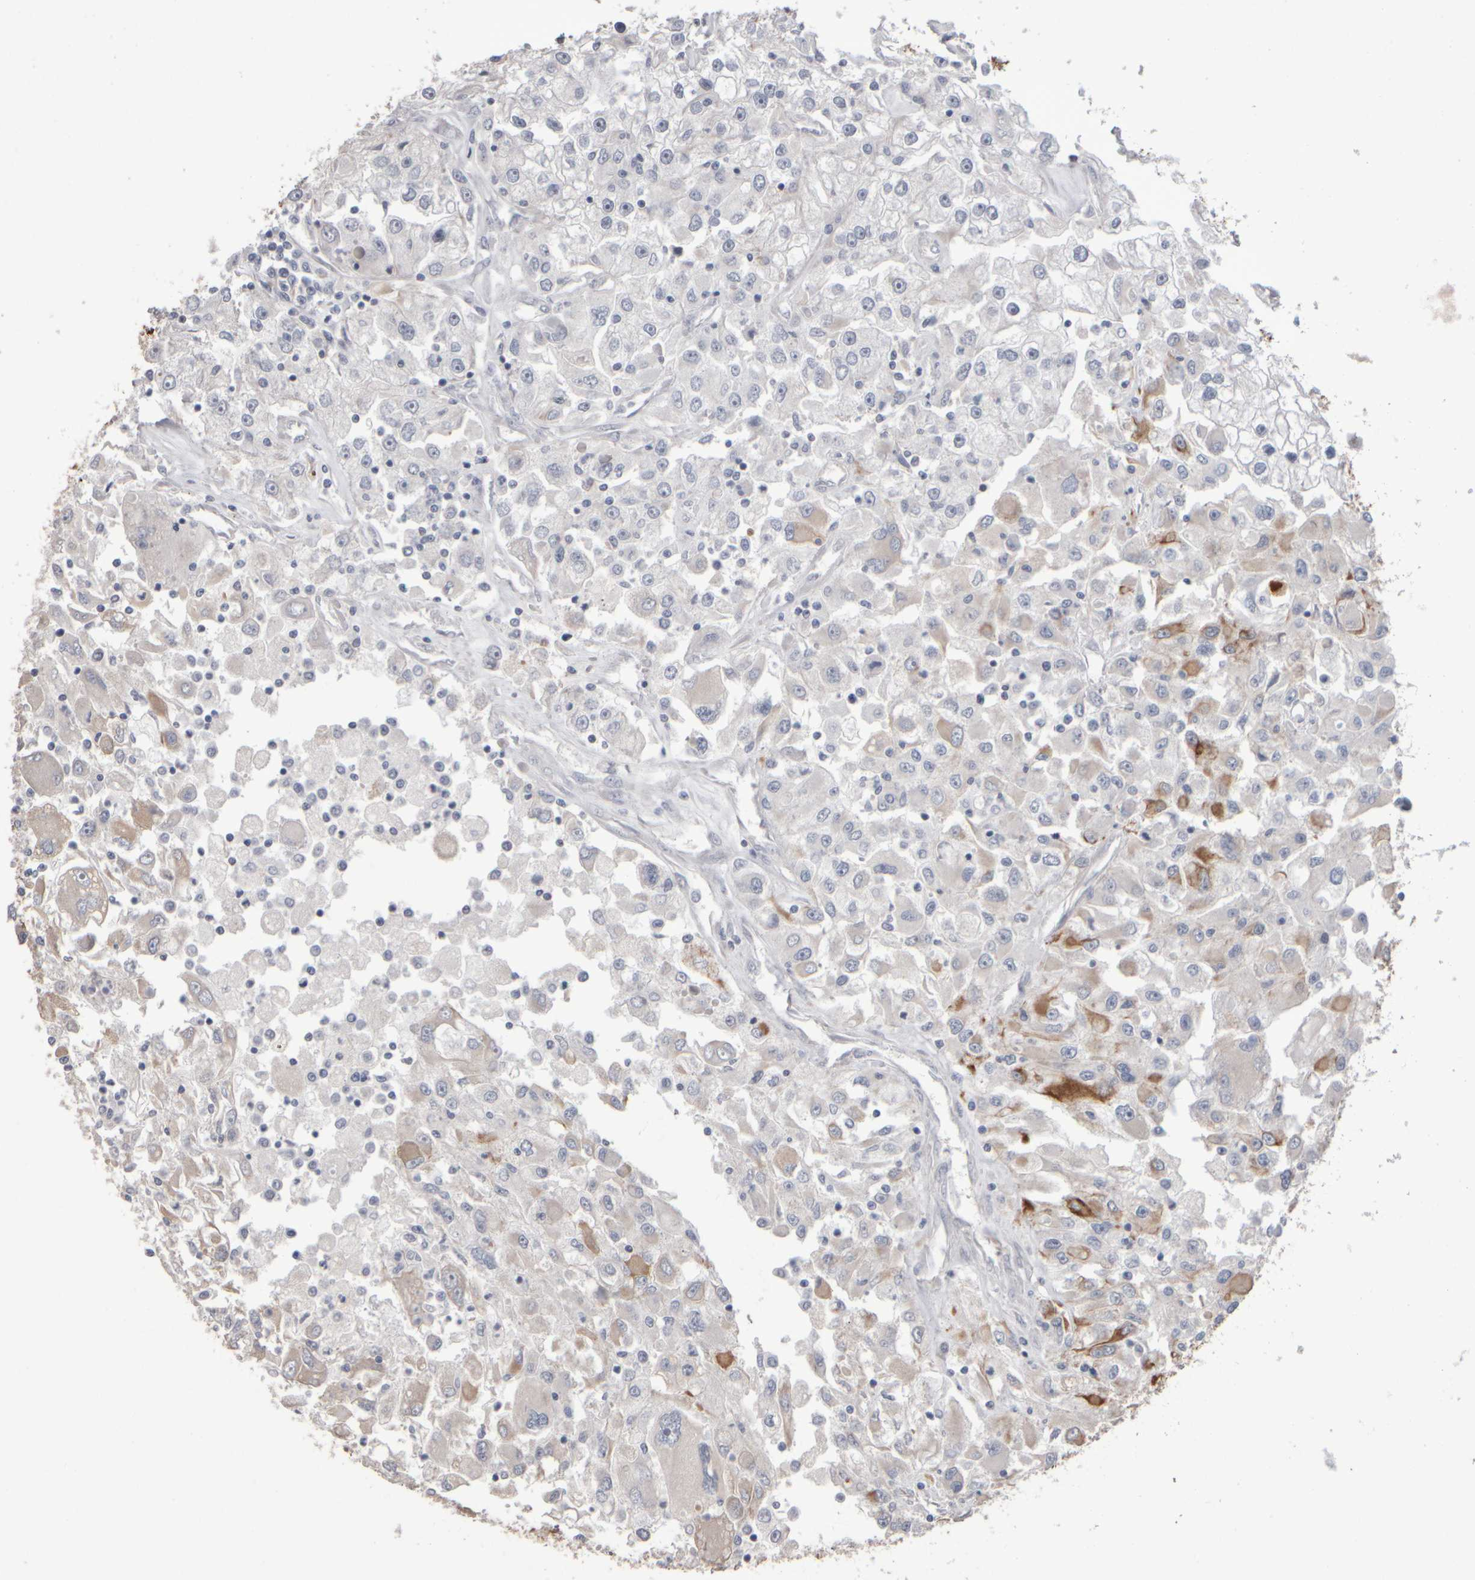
{"staining": {"intensity": "moderate", "quantity": "<25%", "location": "cytoplasmic/membranous"}, "tissue": "renal cancer", "cell_type": "Tumor cells", "image_type": "cancer", "snomed": [{"axis": "morphology", "description": "Adenocarcinoma, NOS"}, {"axis": "topography", "description": "Kidney"}], "caption": "IHC micrograph of renal adenocarcinoma stained for a protein (brown), which exhibits low levels of moderate cytoplasmic/membranous staining in about <25% of tumor cells.", "gene": "EPHX2", "patient": {"sex": "female", "age": 52}}